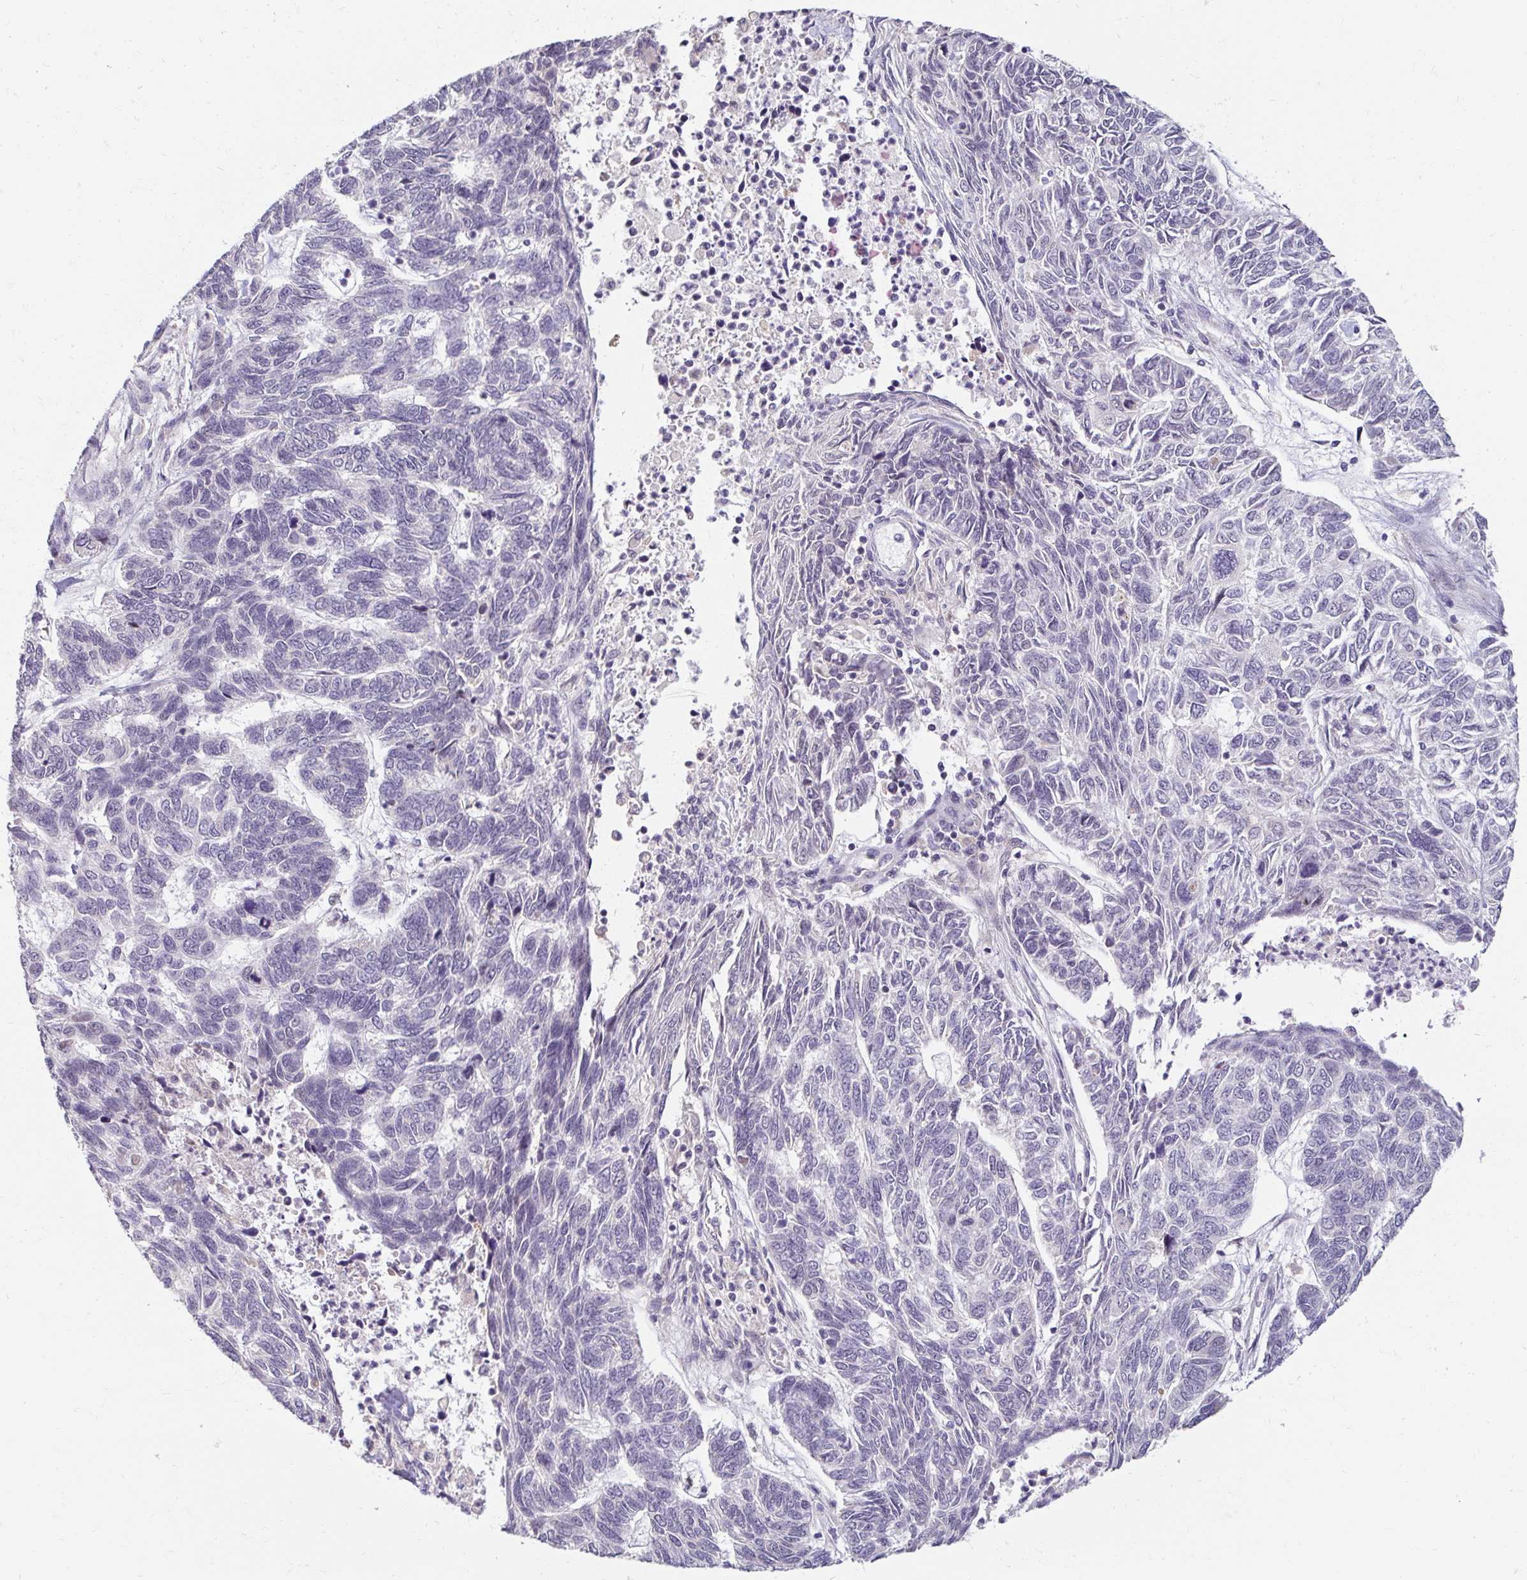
{"staining": {"intensity": "negative", "quantity": "none", "location": "none"}, "tissue": "skin cancer", "cell_type": "Tumor cells", "image_type": "cancer", "snomed": [{"axis": "morphology", "description": "Basal cell carcinoma"}, {"axis": "topography", "description": "Skin"}], "caption": "Immunohistochemical staining of human basal cell carcinoma (skin) shows no significant positivity in tumor cells. Brightfield microscopy of immunohistochemistry (IHC) stained with DAB (3,3'-diaminobenzidine) (brown) and hematoxylin (blue), captured at high magnification.", "gene": "DDN", "patient": {"sex": "female", "age": 65}}